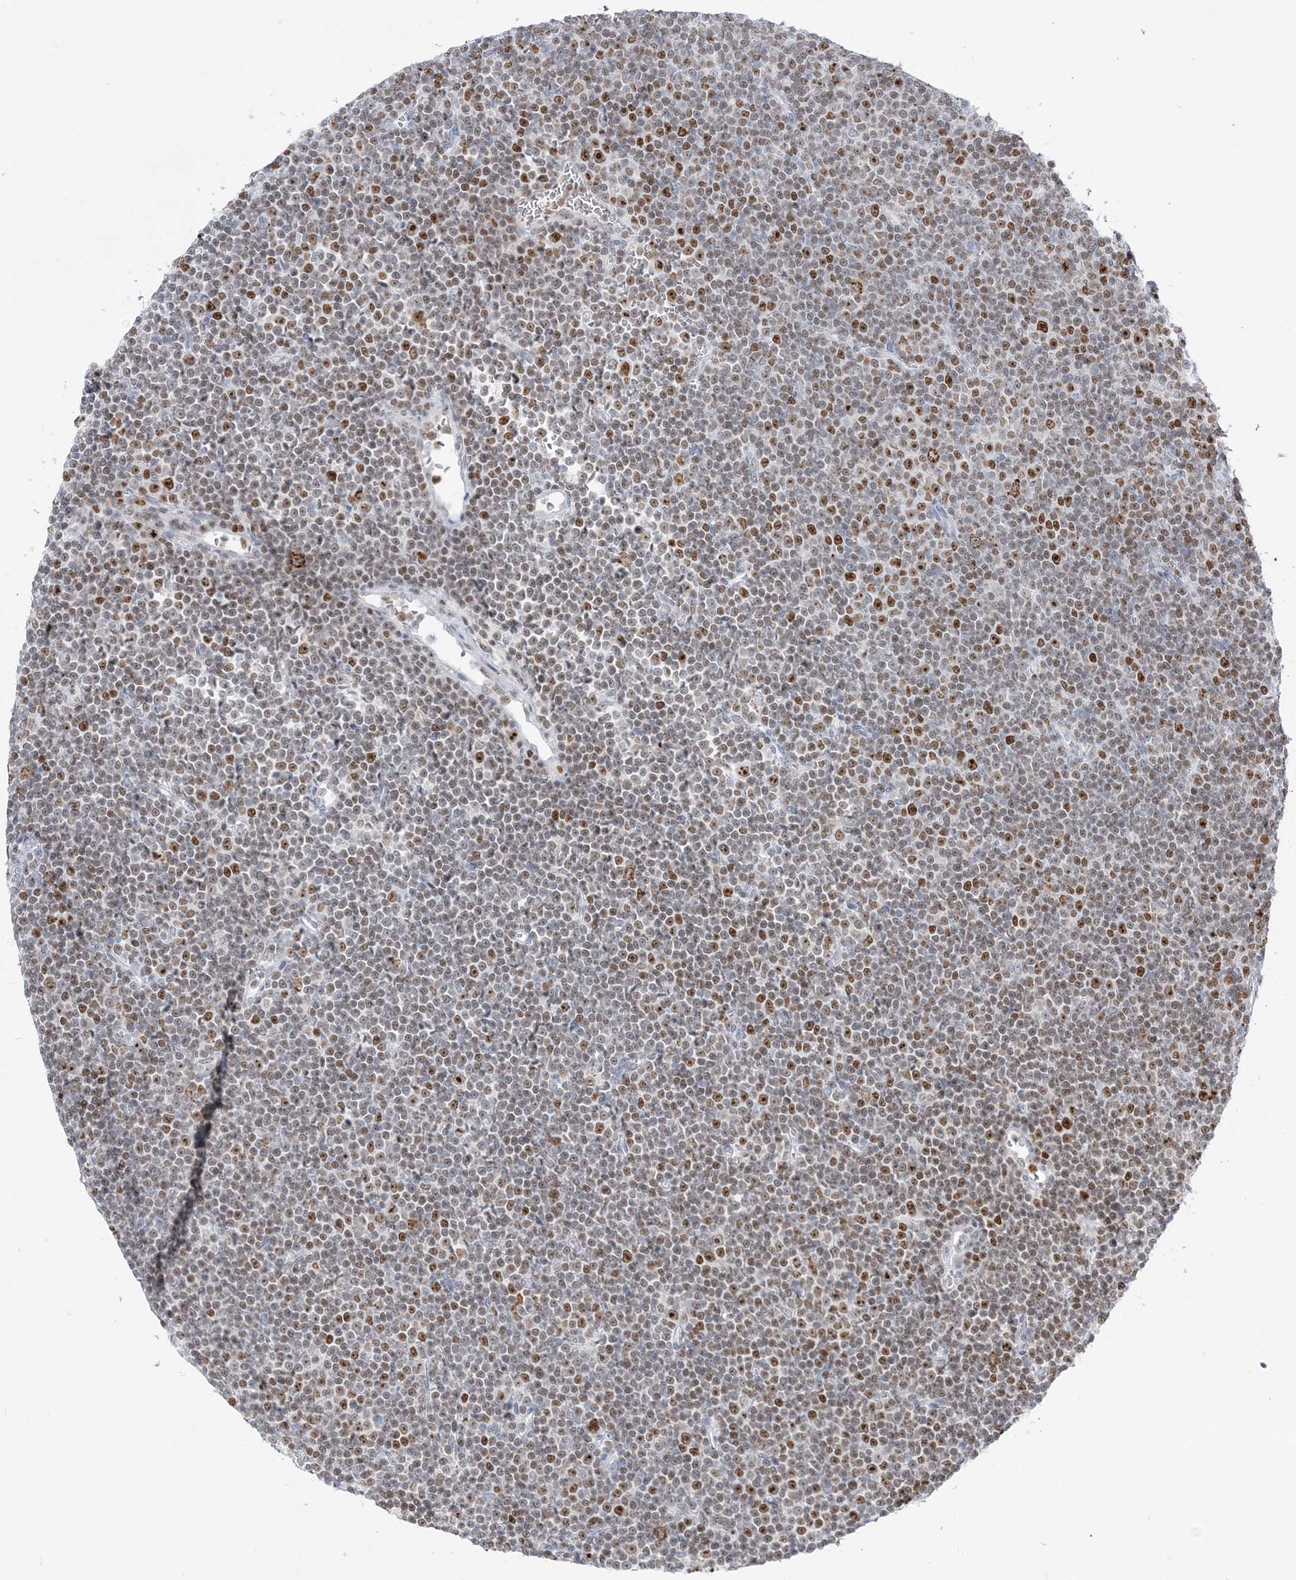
{"staining": {"intensity": "moderate", "quantity": ">75%", "location": "nuclear"}, "tissue": "lymphoma", "cell_type": "Tumor cells", "image_type": "cancer", "snomed": [{"axis": "morphology", "description": "Malignant lymphoma, non-Hodgkin's type, Low grade"}, {"axis": "topography", "description": "Lymph node"}], "caption": "Lymphoma stained with immunohistochemistry (IHC) demonstrates moderate nuclear positivity in about >75% of tumor cells.", "gene": "DDX21", "patient": {"sex": "female", "age": 67}}